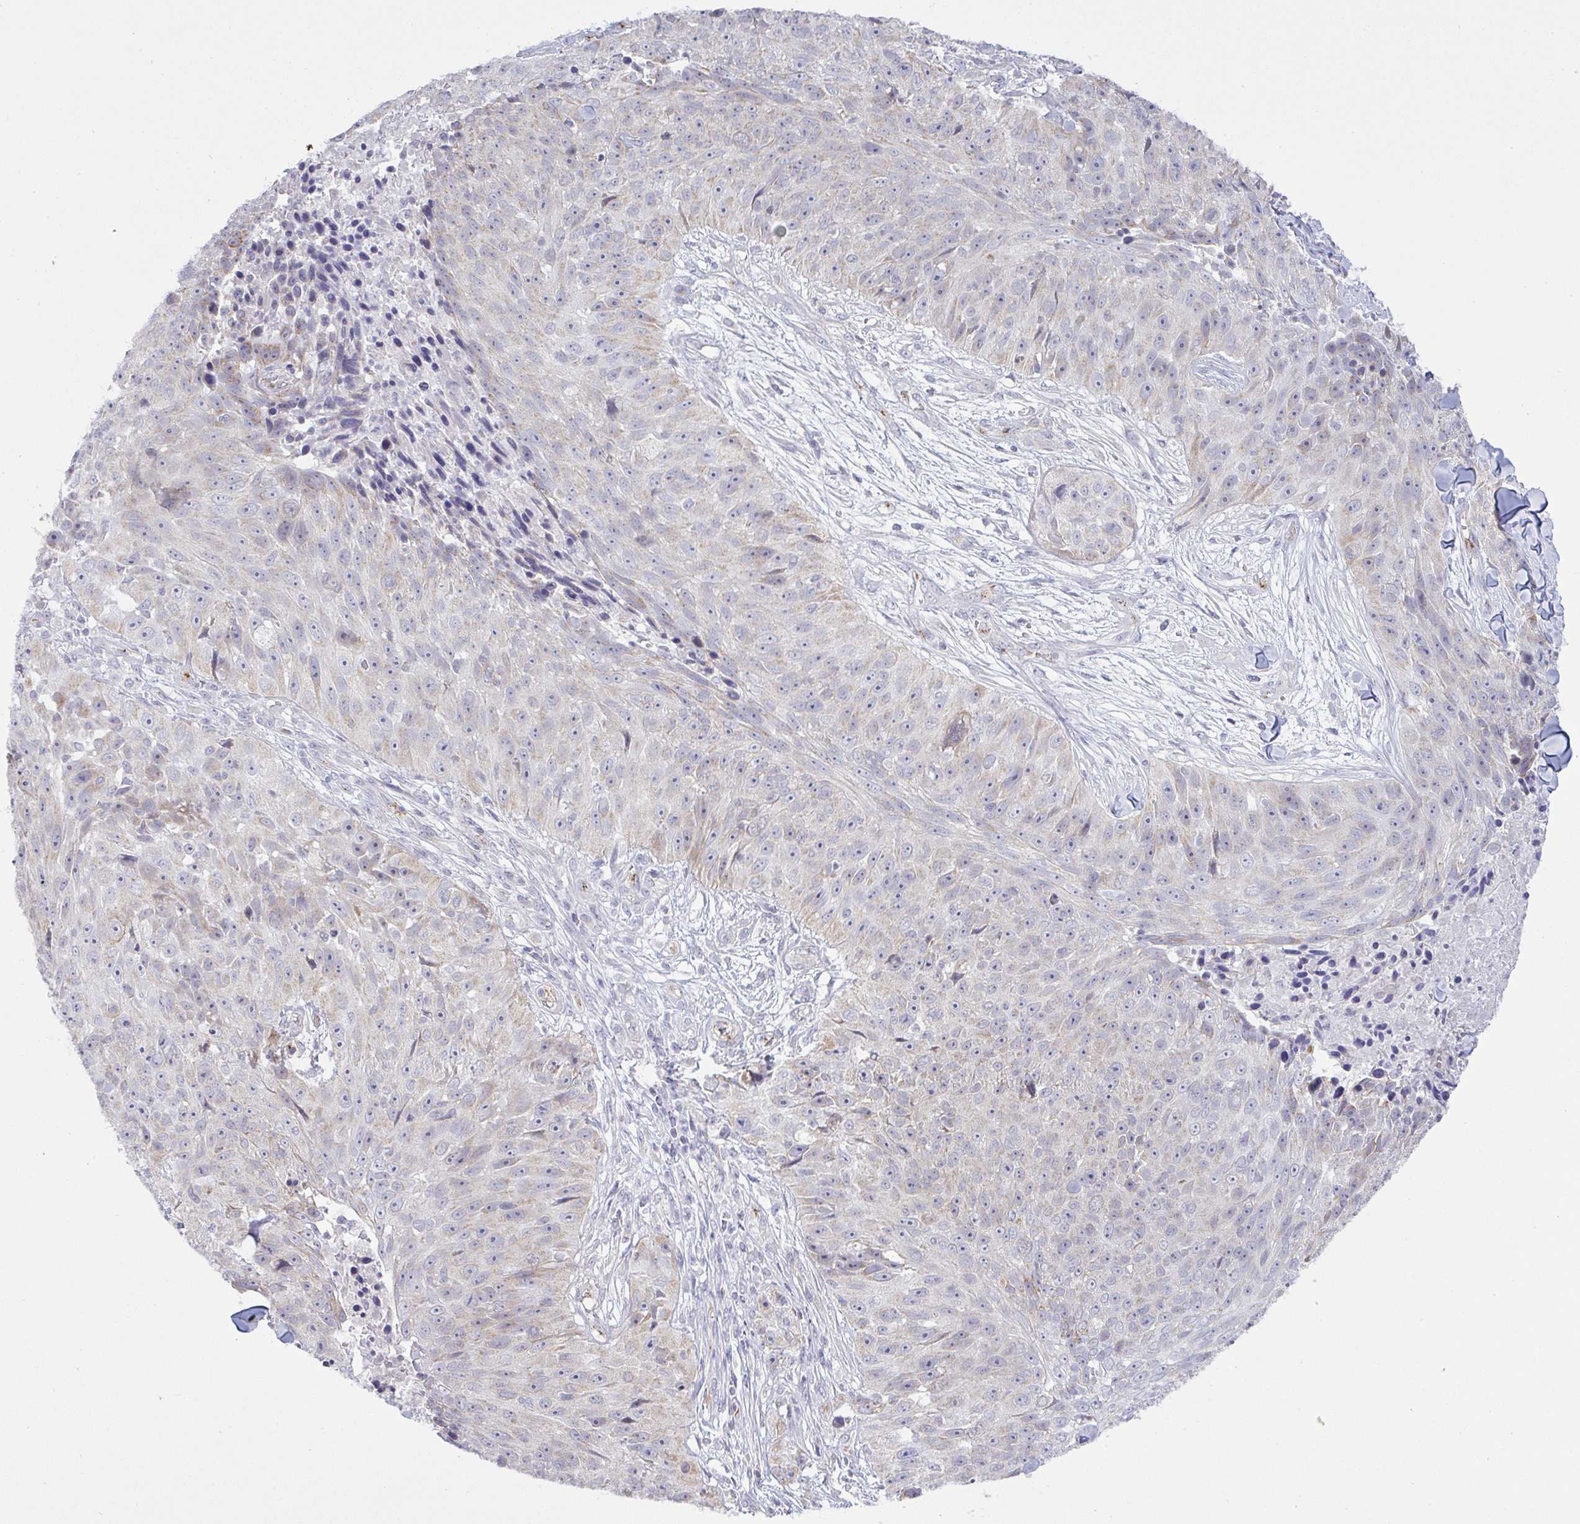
{"staining": {"intensity": "weak", "quantity": "<25%", "location": "cytoplasmic/membranous"}, "tissue": "skin cancer", "cell_type": "Tumor cells", "image_type": "cancer", "snomed": [{"axis": "morphology", "description": "Squamous cell carcinoma, NOS"}, {"axis": "topography", "description": "Skin"}], "caption": "This micrograph is of squamous cell carcinoma (skin) stained with immunohistochemistry to label a protein in brown with the nuclei are counter-stained blue. There is no expression in tumor cells.", "gene": "PLCD4", "patient": {"sex": "female", "age": 87}}